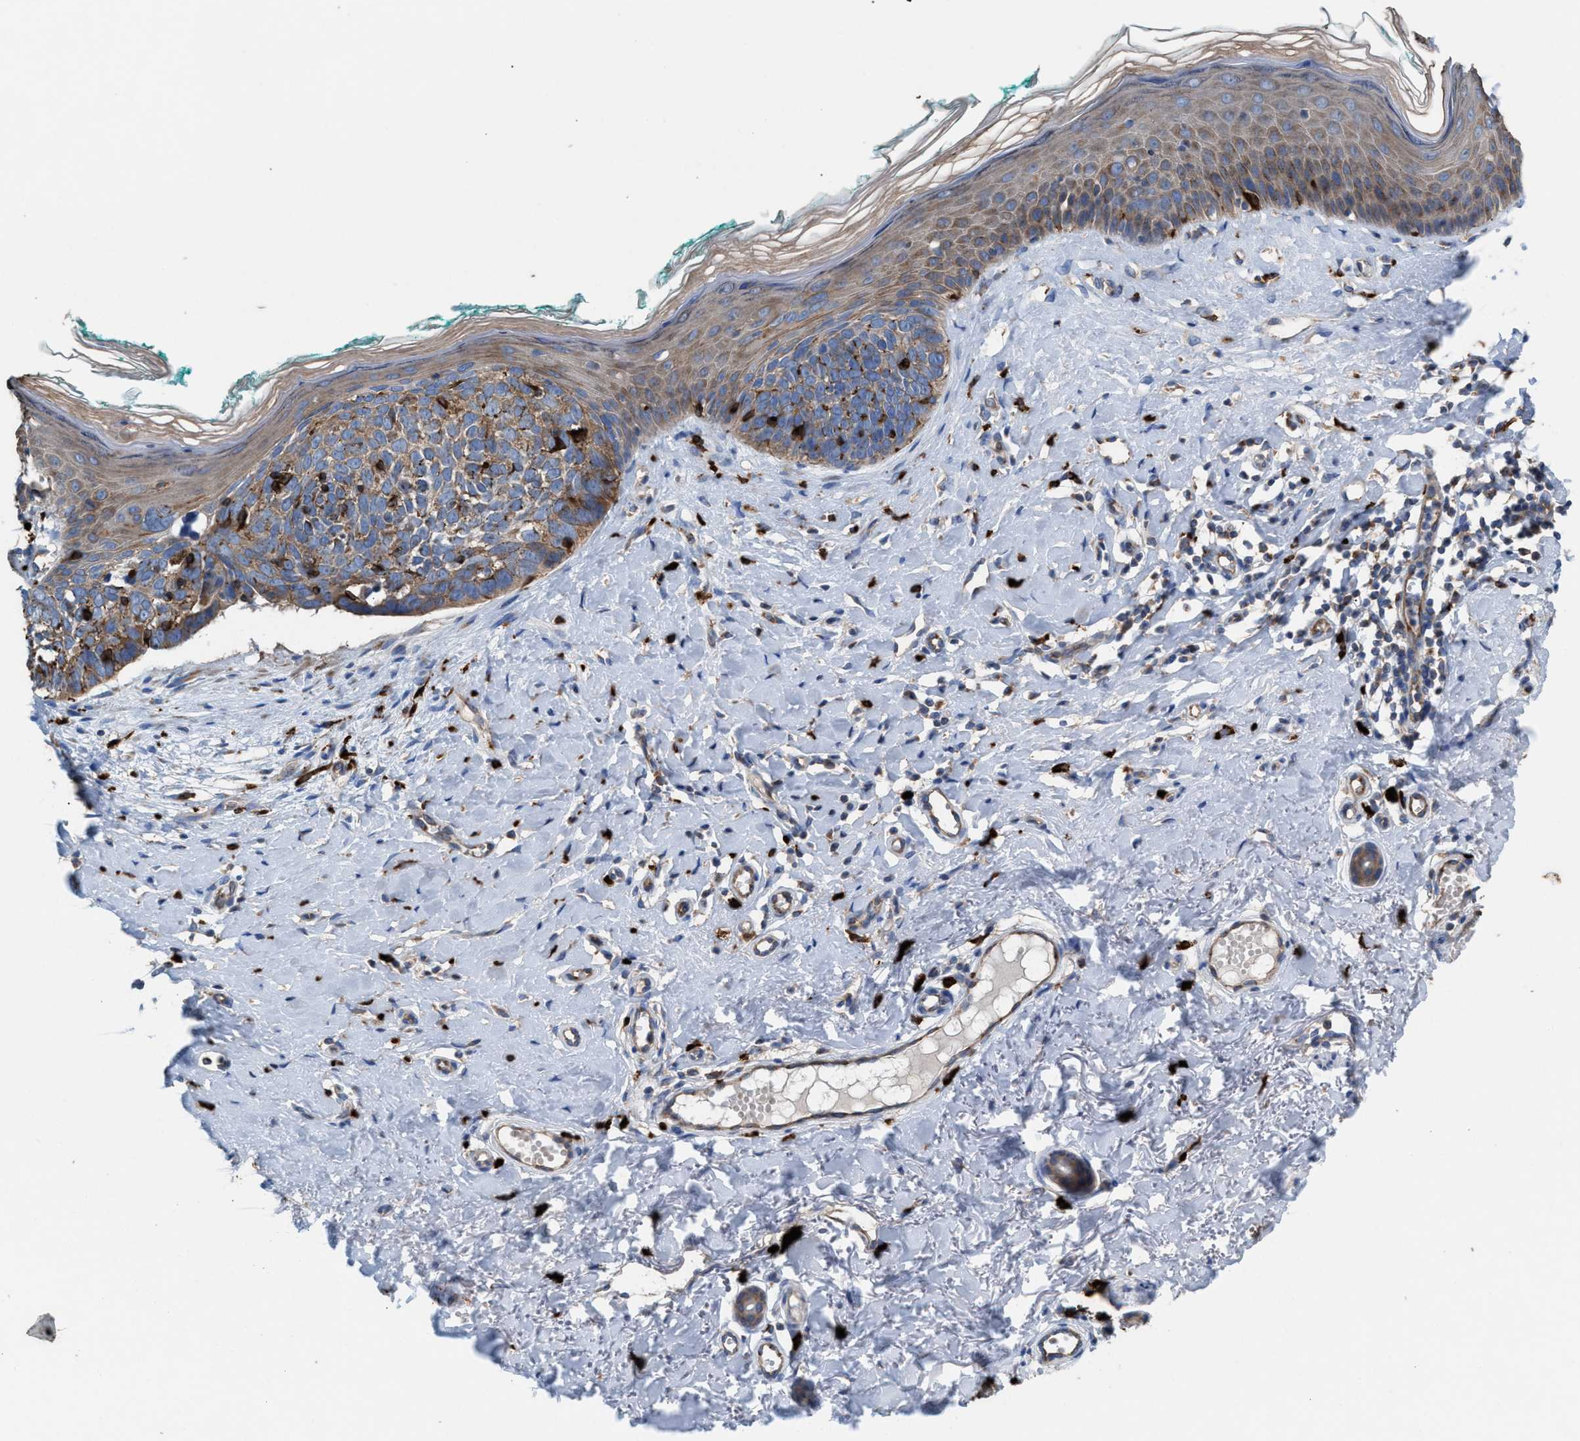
{"staining": {"intensity": "moderate", "quantity": ">75%", "location": "cytoplasmic/membranous"}, "tissue": "skin cancer", "cell_type": "Tumor cells", "image_type": "cancer", "snomed": [{"axis": "morphology", "description": "Basal cell carcinoma"}, {"axis": "topography", "description": "Skin"}], "caption": "Immunohistochemical staining of human basal cell carcinoma (skin) reveals medium levels of moderate cytoplasmic/membranous staining in approximately >75% of tumor cells.", "gene": "NYAP1", "patient": {"sex": "male", "age": 48}}